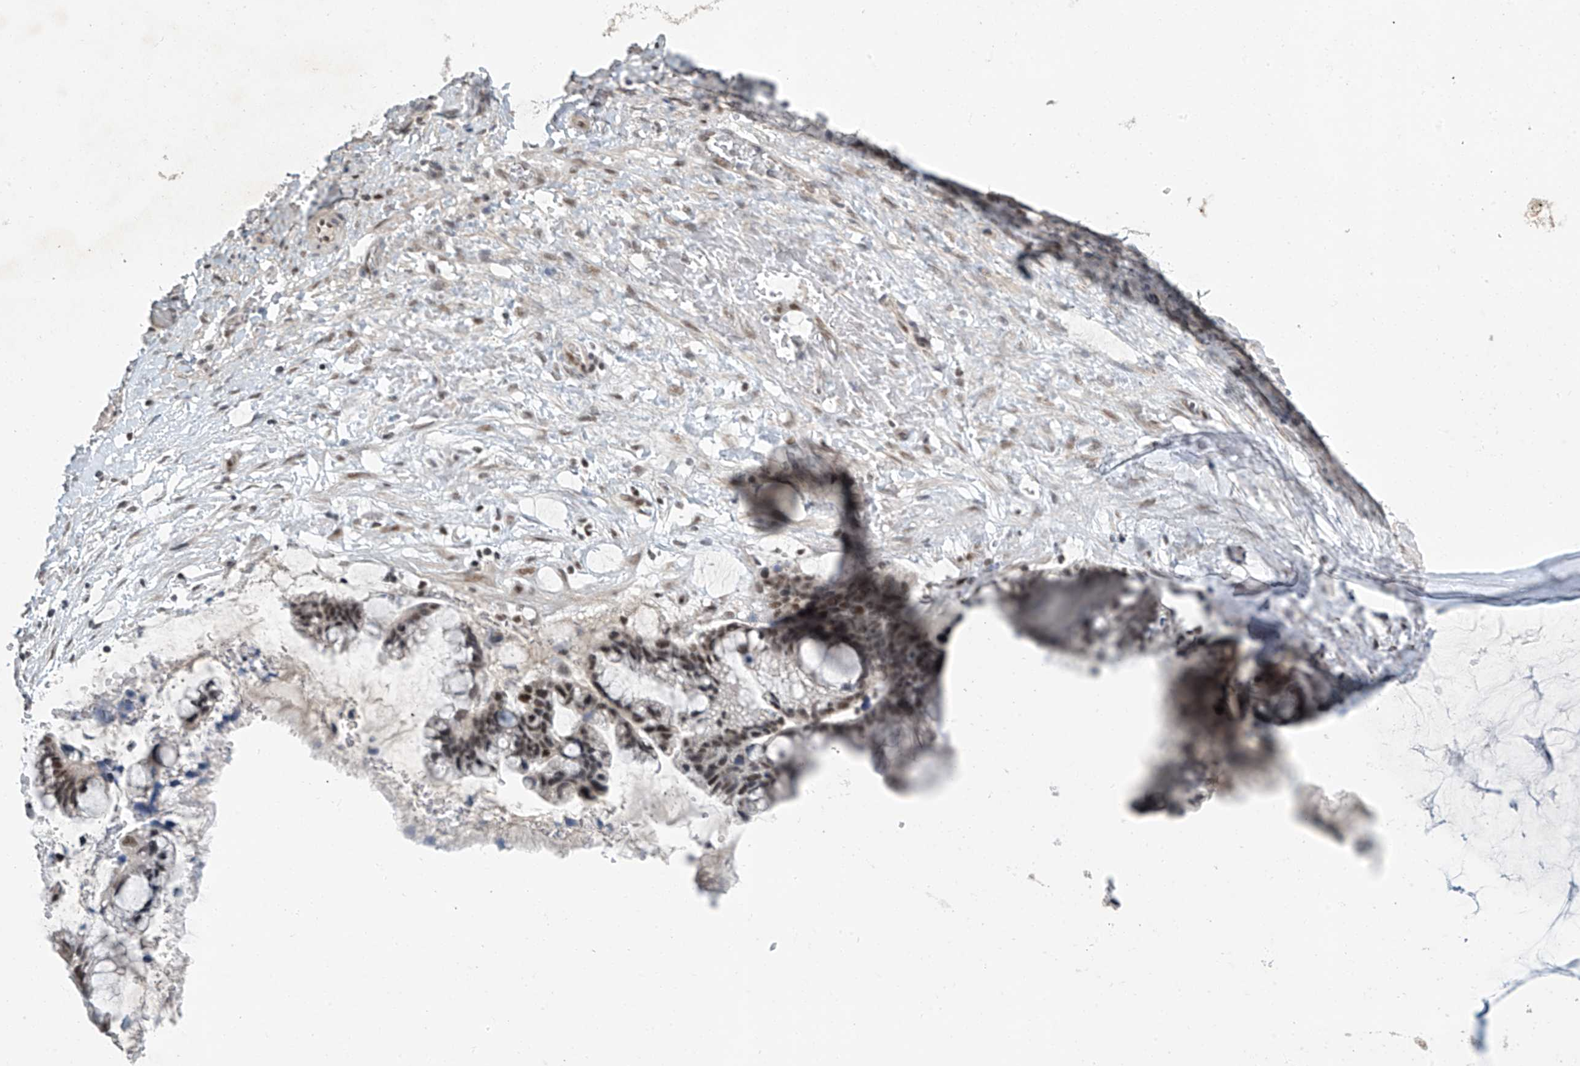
{"staining": {"intensity": "moderate", "quantity": "25%-75%", "location": "nuclear"}, "tissue": "ovarian cancer", "cell_type": "Tumor cells", "image_type": "cancer", "snomed": [{"axis": "morphology", "description": "Cystadenocarcinoma, mucinous, NOS"}, {"axis": "topography", "description": "Ovary"}], "caption": "An immunohistochemistry (IHC) photomicrograph of neoplastic tissue is shown. Protein staining in brown highlights moderate nuclear positivity in mucinous cystadenocarcinoma (ovarian) within tumor cells. The protein of interest is shown in brown color, while the nuclei are stained blue.", "gene": "TAF8", "patient": {"sex": "female", "age": 37}}